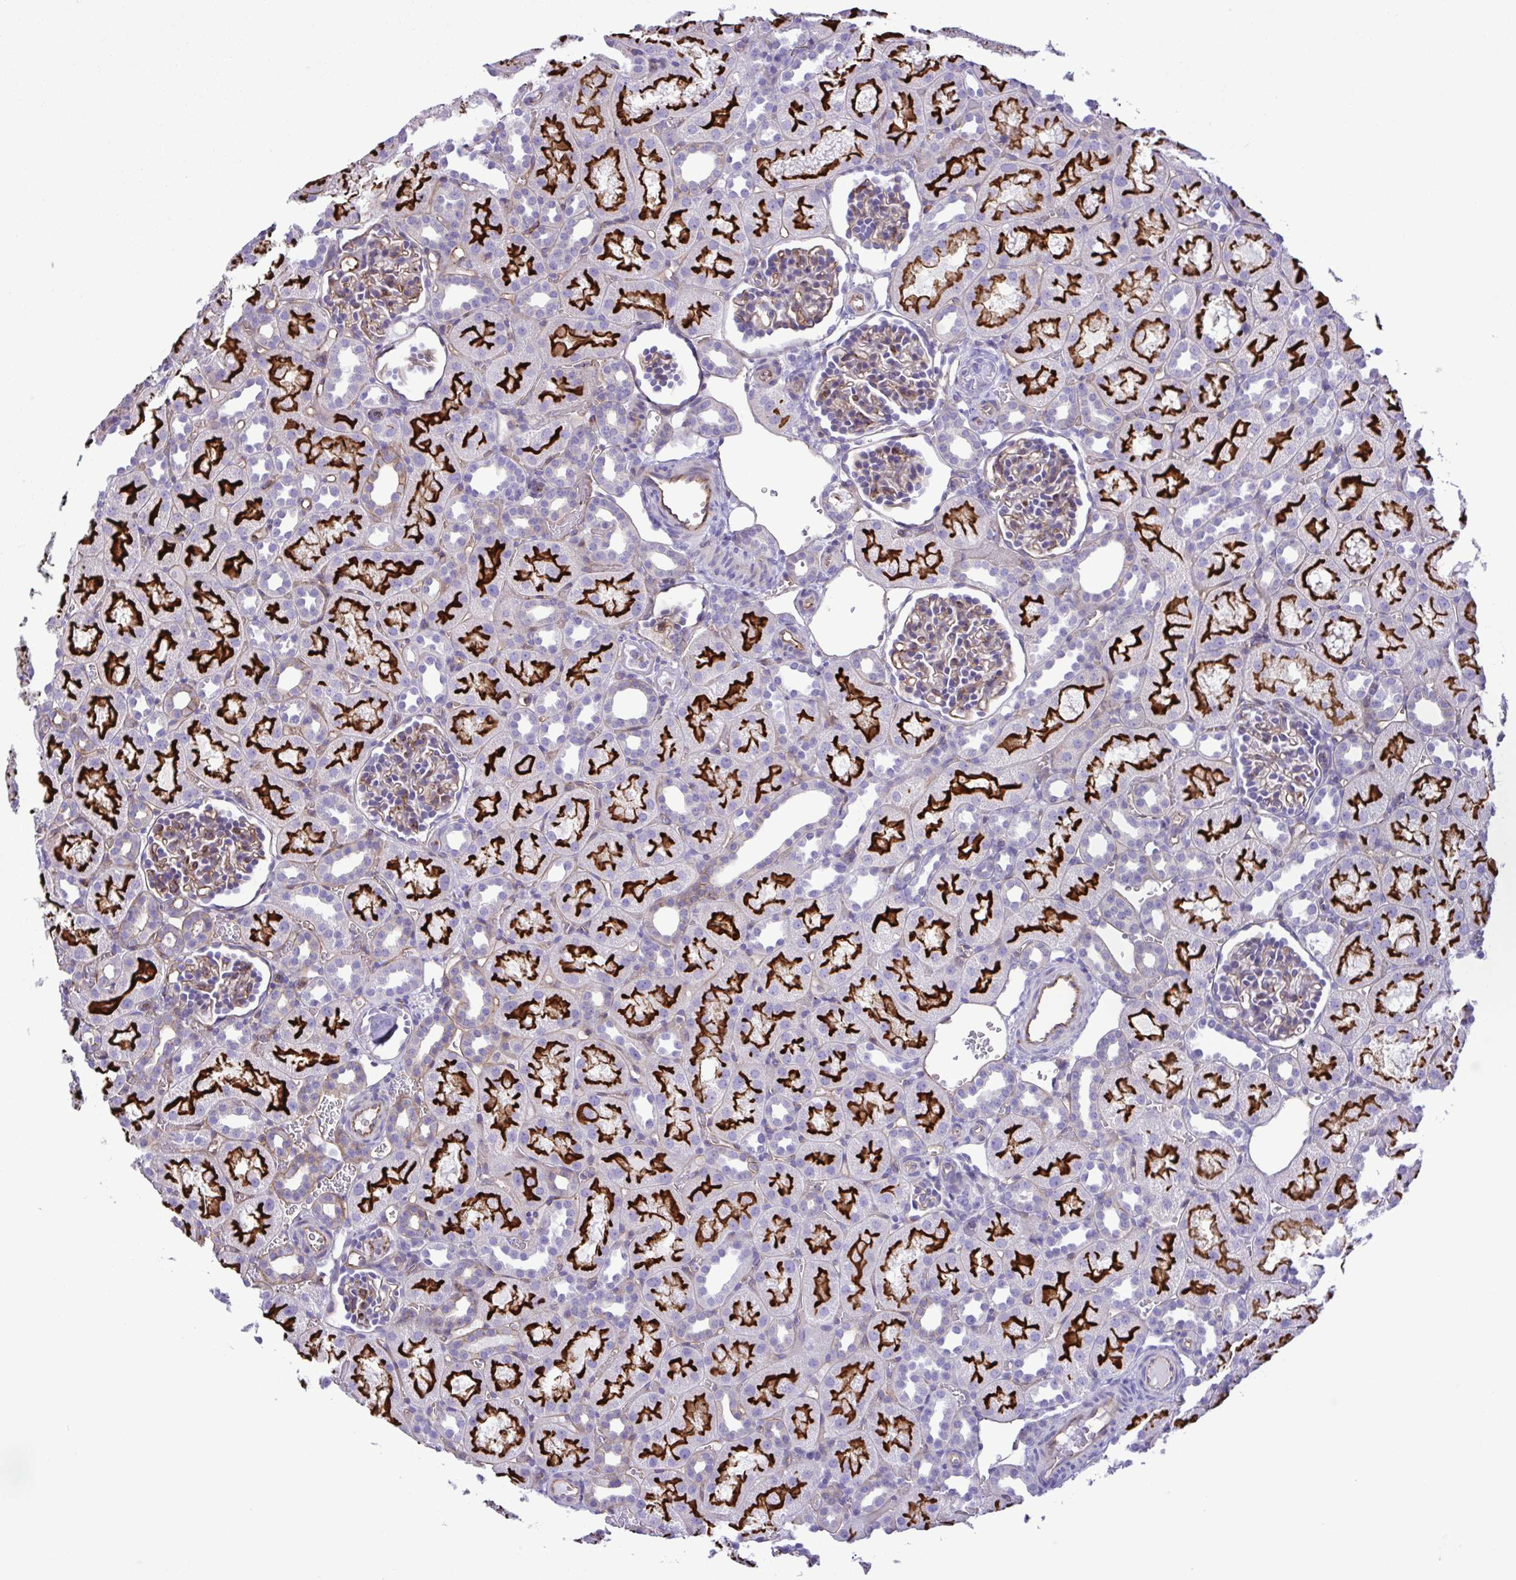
{"staining": {"intensity": "weak", "quantity": "25%-75%", "location": "cytoplasmic/membranous"}, "tissue": "kidney", "cell_type": "Cells in glomeruli", "image_type": "normal", "snomed": [{"axis": "morphology", "description": "Normal tissue, NOS"}, {"axis": "topography", "description": "Kidney"}], "caption": "About 25%-75% of cells in glomeruli in benign human kidney exhibit weak cytoplasmic/membranous protein expression as visualized by brown immunohistochemical staining.", "gene": "FLT1", "patient": {"sex": "male", "age": 1}}